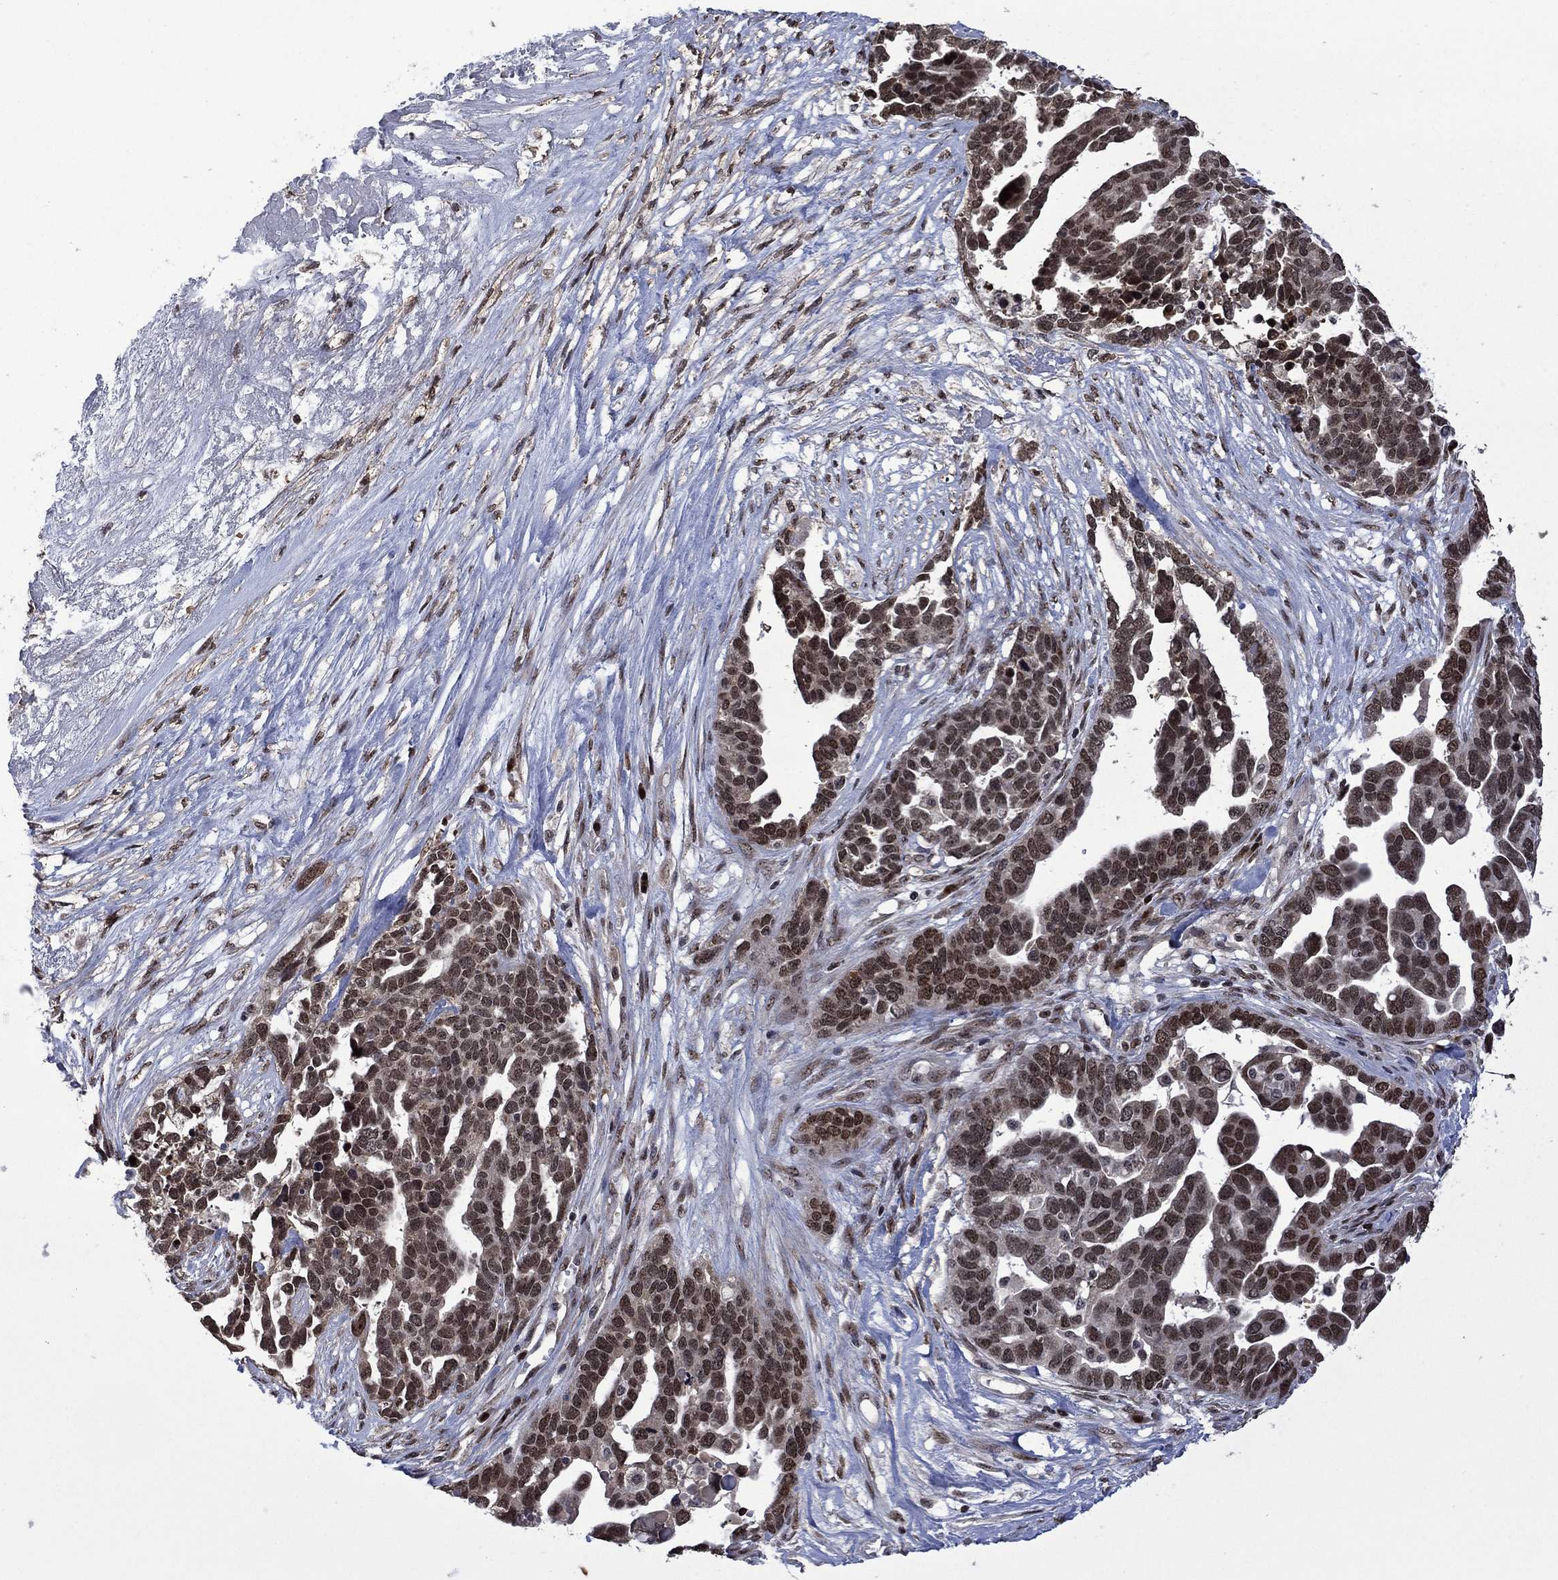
{"staining": {"intensity": "moderate", "quantity": ">75%", "location": "cytoplasmic/membranous,nuclear"}, "tissue": "ovarian cancer", "cell_type": "Tumor cells", "image_type": "cancer", "snomed": [{"axis": "morphology", "description": "Cystadenocarcinoma, serous, NOS"}, {"axis": "topography", "description": "Ovary"}], "caption": "Immunohistochemistry staining of serous cystadenocarcinoma (ovarian), which displays medium levels of moderate cytoplasmic/membranous and nuclear positivity in about >75% of tumor cells indicating moderate cytoplasmic/membranous and nuclear protein positivity. The staining was performed using DAB (brown) for protein detection and nuclei were counterstained in hematoxylin (blue).", "gene": "FBL", "patient": {"sex": "female", "age": 54}}